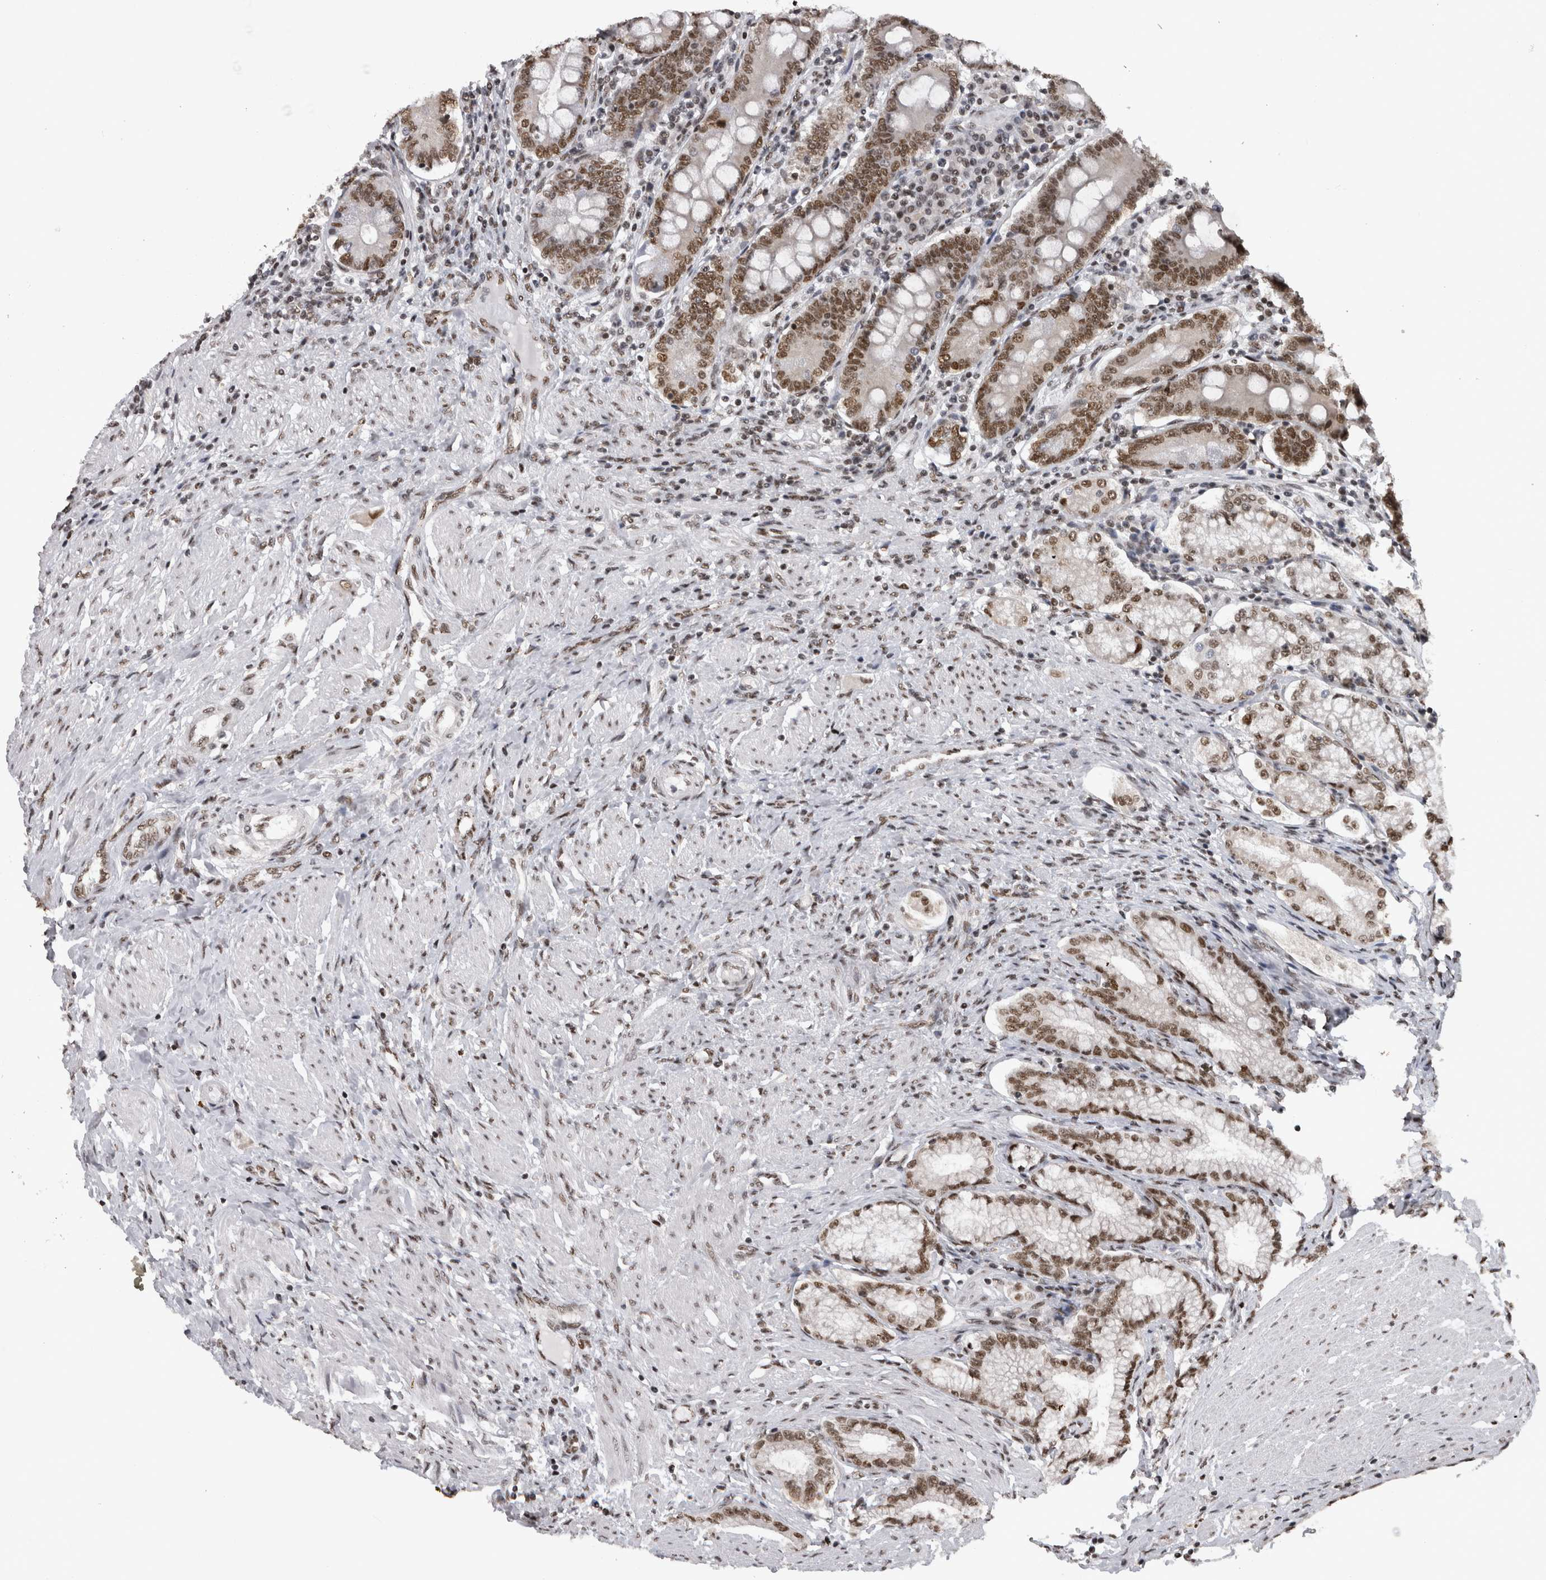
{"staining": {"intensity": "strong", "quantity": ">75%", "location": "nuclear"}, "tissue": "duodenum", "cell_type": "Glandular cells", "image_type": "normal", "snomed": [{"axis": "morphology", "description": "Normal tissue, NOS"}, {"axis": "morphology", "description": "Adenocarcinoma, NOS"}, {"axis": "topography", "description": "Pancreas"}, {"axis": "topography", "description": "Duodenum"}], "caption": "This micrograph exhibits immunohistochemistry (IHC) staining of normal human duodenum, with high strong nuclear positivity in approximately >75% of glandular cells.", "gene": "ZSCAN2", "patient": {"sex": "male", "age": 50}}